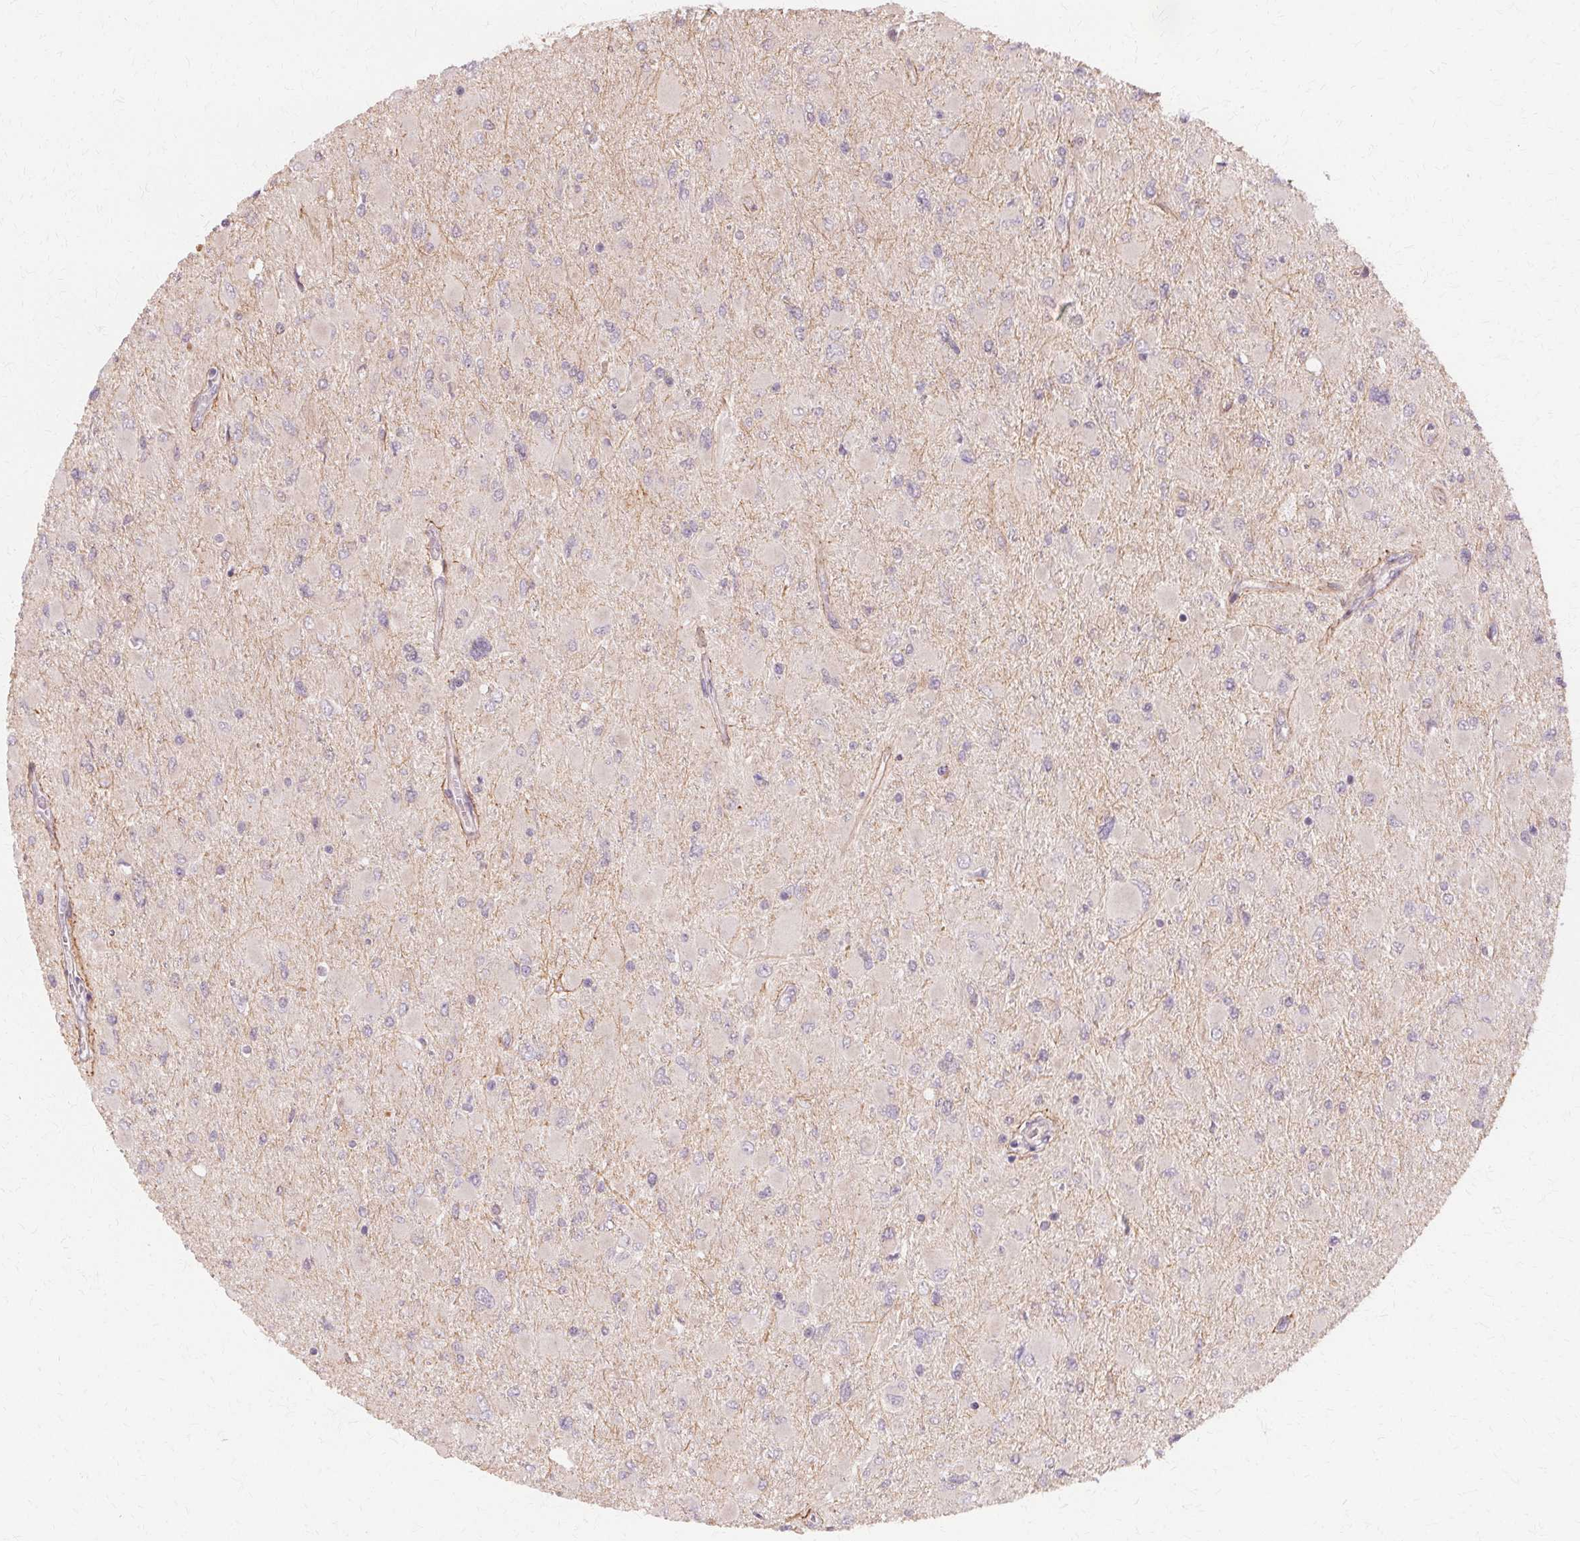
{"staining": {"intensity": "negative", "quantity": "none", "location": "none"}, "tissue": "glioma", "cell_type": "Tumor cells", "image_type": "cancer", "snomed": [{"axis": "morphology", "description": "Glioma, malignant, High grade"}, {"axis": "topography", "description": "Cerebral cortex"}], "caption": "Protein analysis of glioma displays no significant positivity in tumor cells.", "gene": "USP8", "patient": {"sex": "female", "age": 36}}